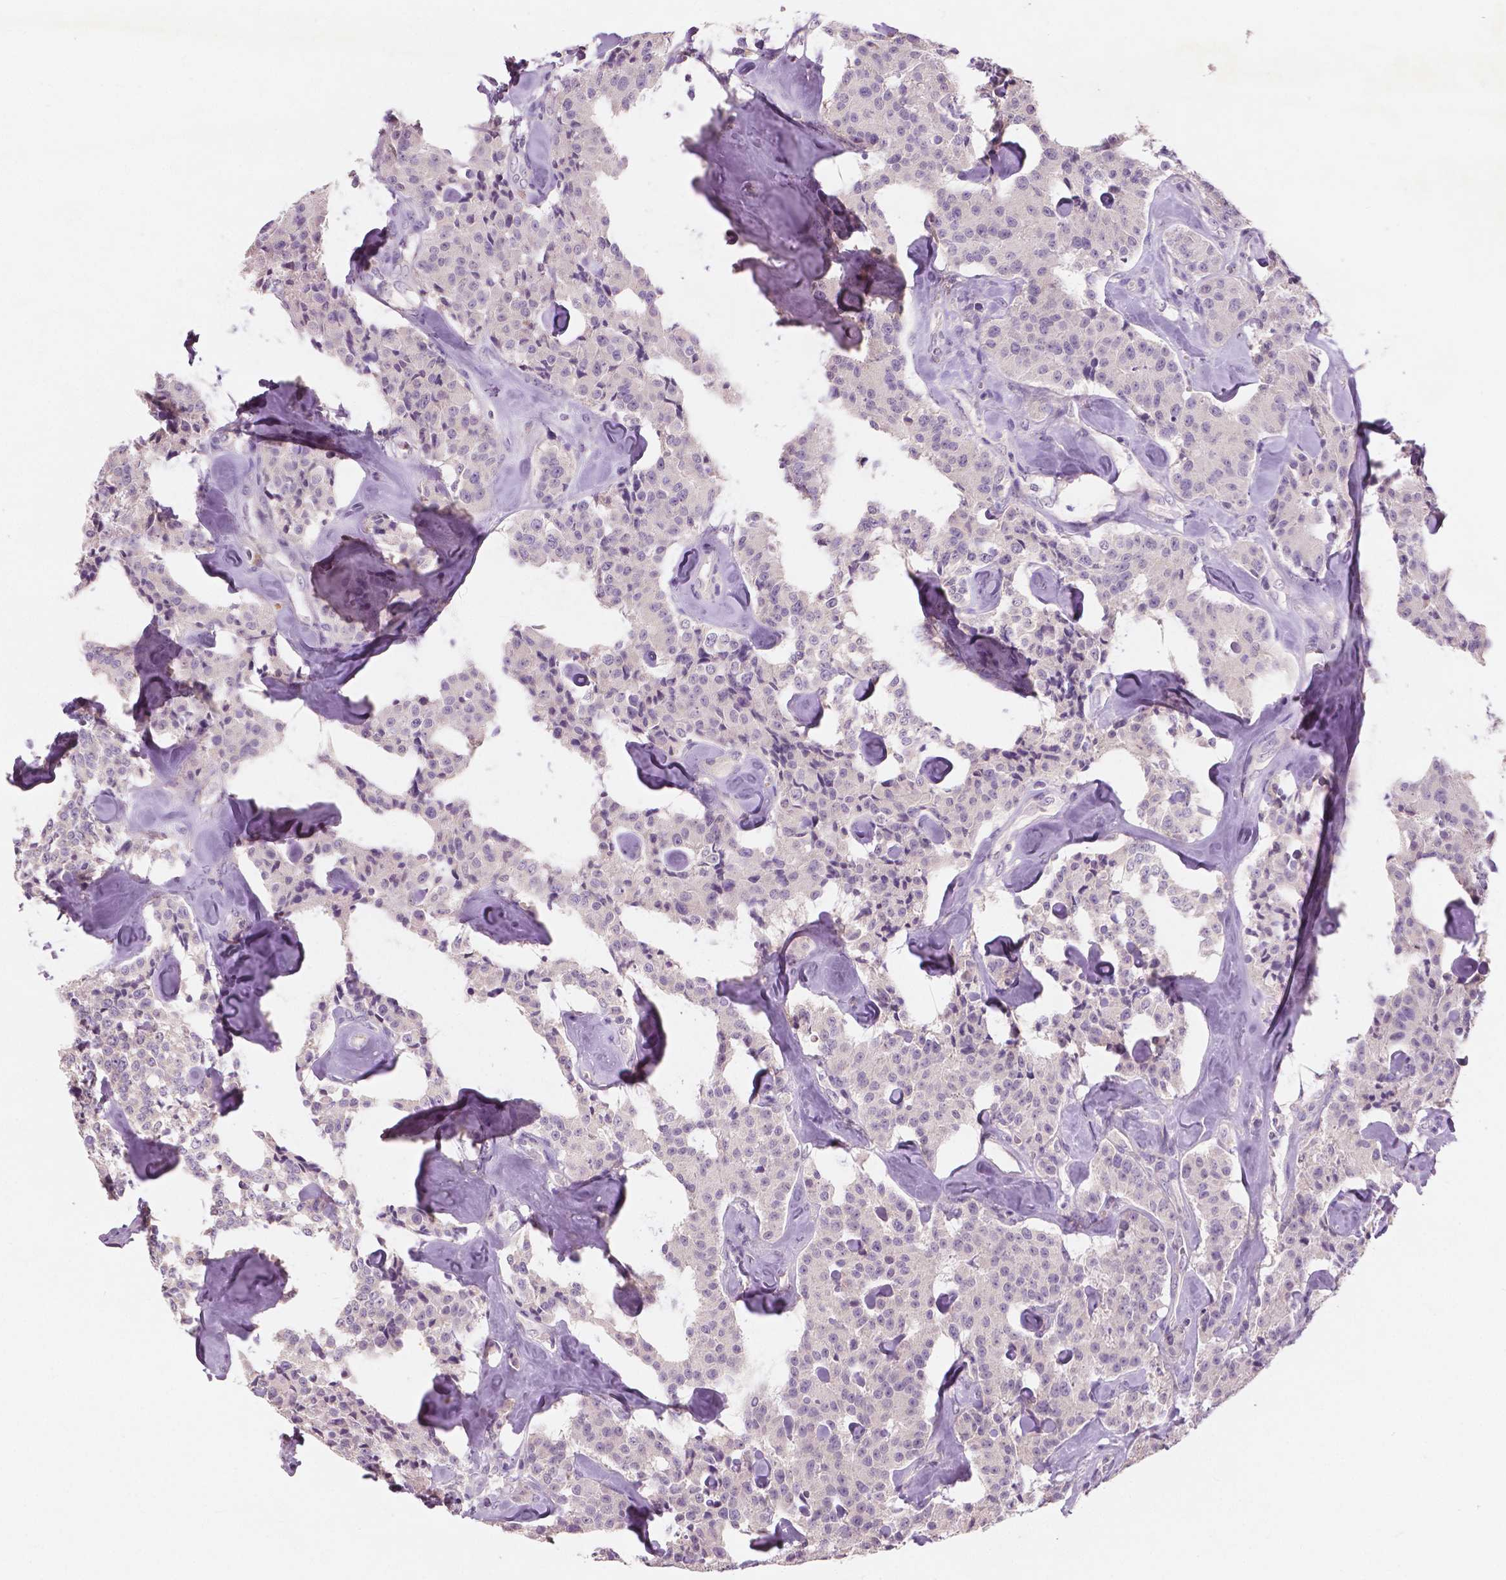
{"staining": {"intensity": "negative", "quantity": "none", "location": "none"}, "tissue": "carcinoid", "cell_type": "Tumor cells", "image_type": "cancer", "snomed": [{"axis": "morphology", "description": "Carcinoid, malignant, NOS"}, {"axis": "topography", "description": "Pancreas"}], "caption": "Tumor cells show no significant expression in malignant carcinoid. The staining is performed using DAB brown chromogen with nuclei counter-stained in using hematoxylin.", "gene": "LSM14B", "patient": {"sex": "male", "age": 41}}